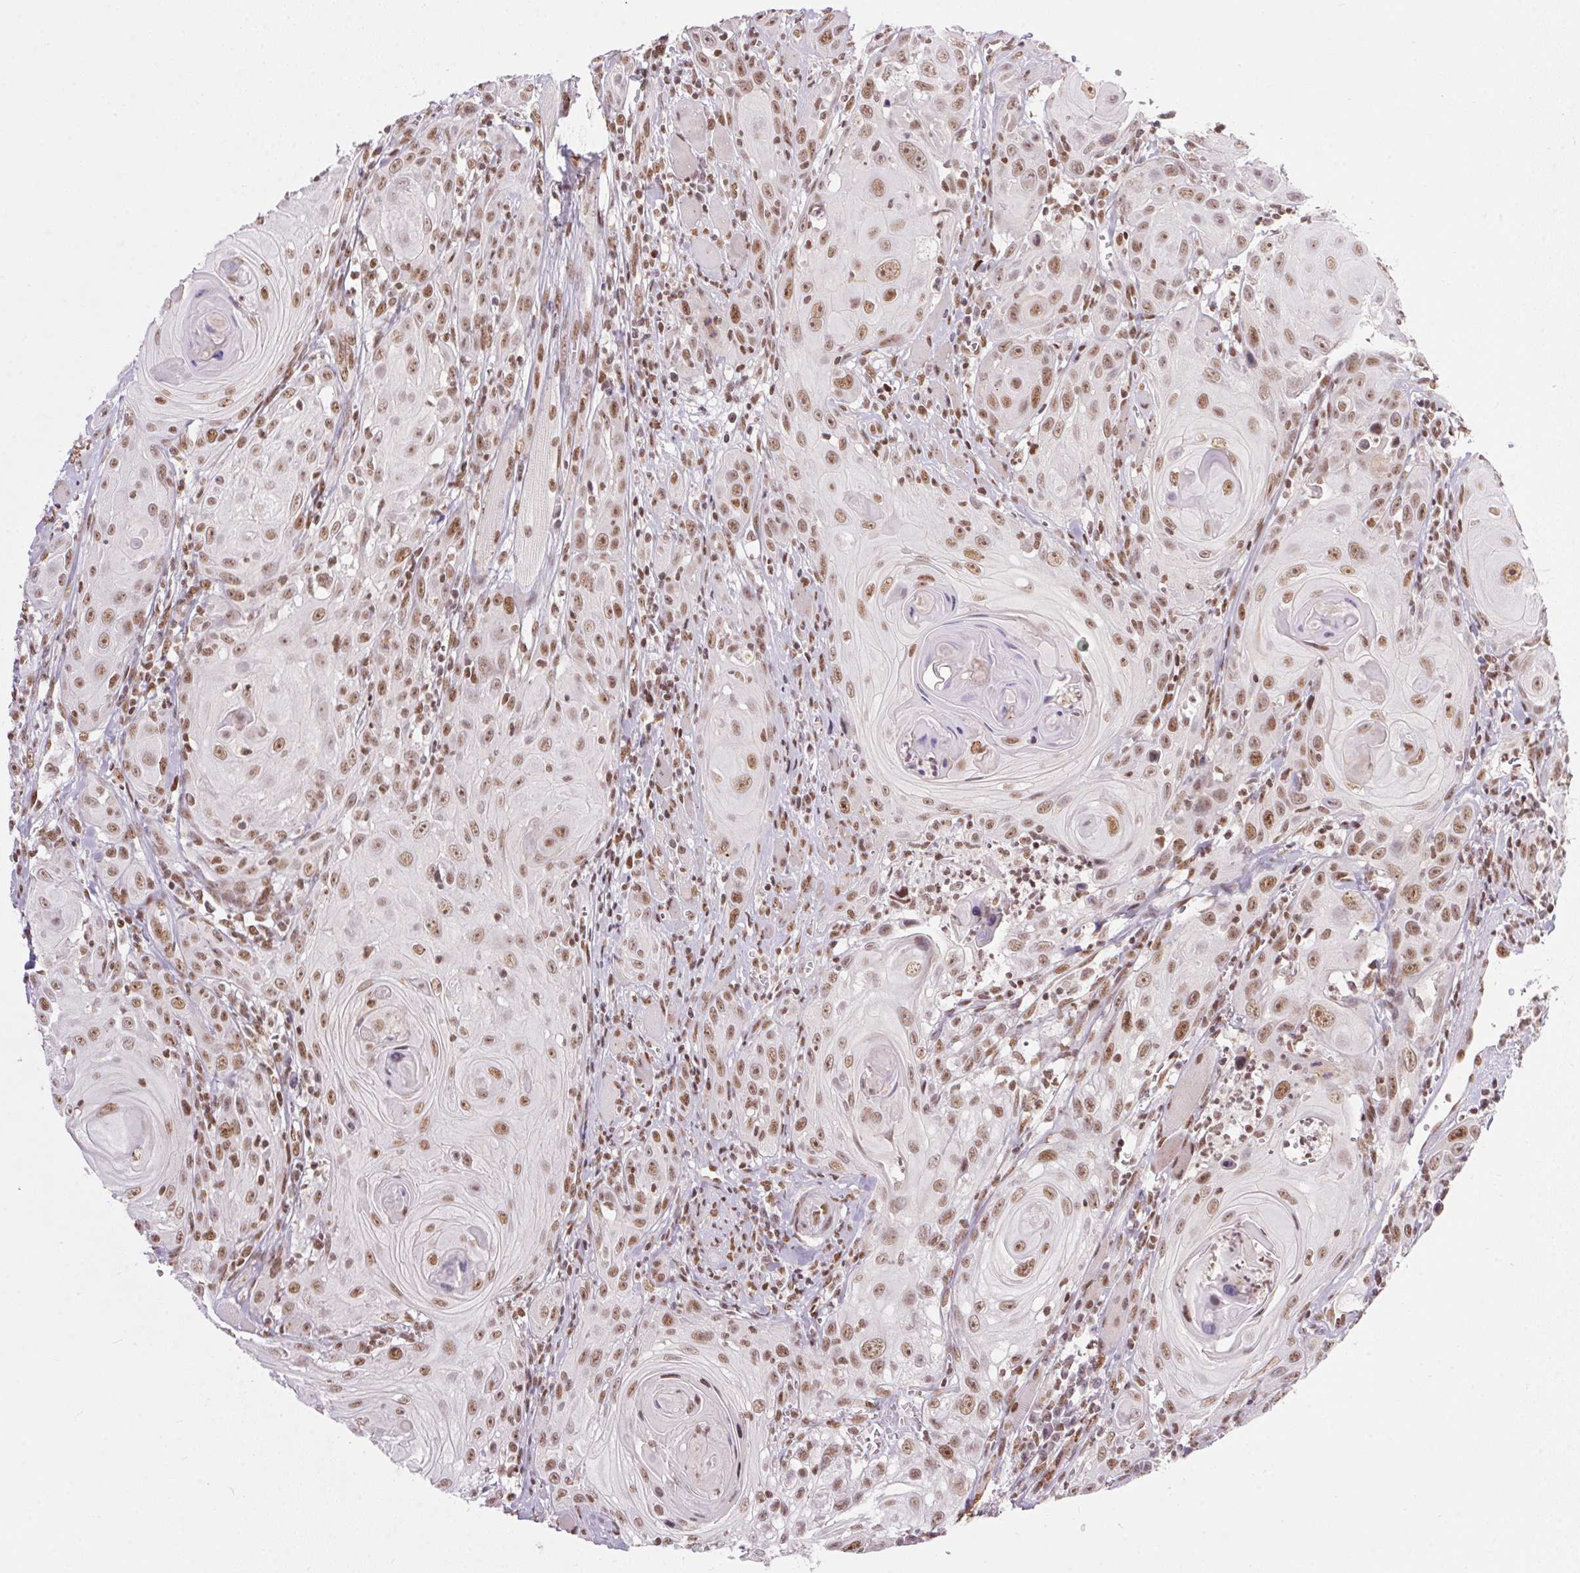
{"staining": {"intensity": "moderate", "quantity": ">75%", "location": "nuclear"}, "tissue": "head and neck cancer", "cell_type": "Tumor cells", "image_type": "cancer", "snomed": [{"axis": "morphology", "description": "Squamous cell carcinoma, NOS"}, {"axis": "topography", "description": "Head-Neck"}], "caption": "Approximately >75% of tumor cells in human squamous cell carcinoma (head and neck) display moderate nuclear protein staining as visualized by brown immunohistochemical staining.", "gene": "NFE2L1", "patient": {"sex": "female", "age": 80}}